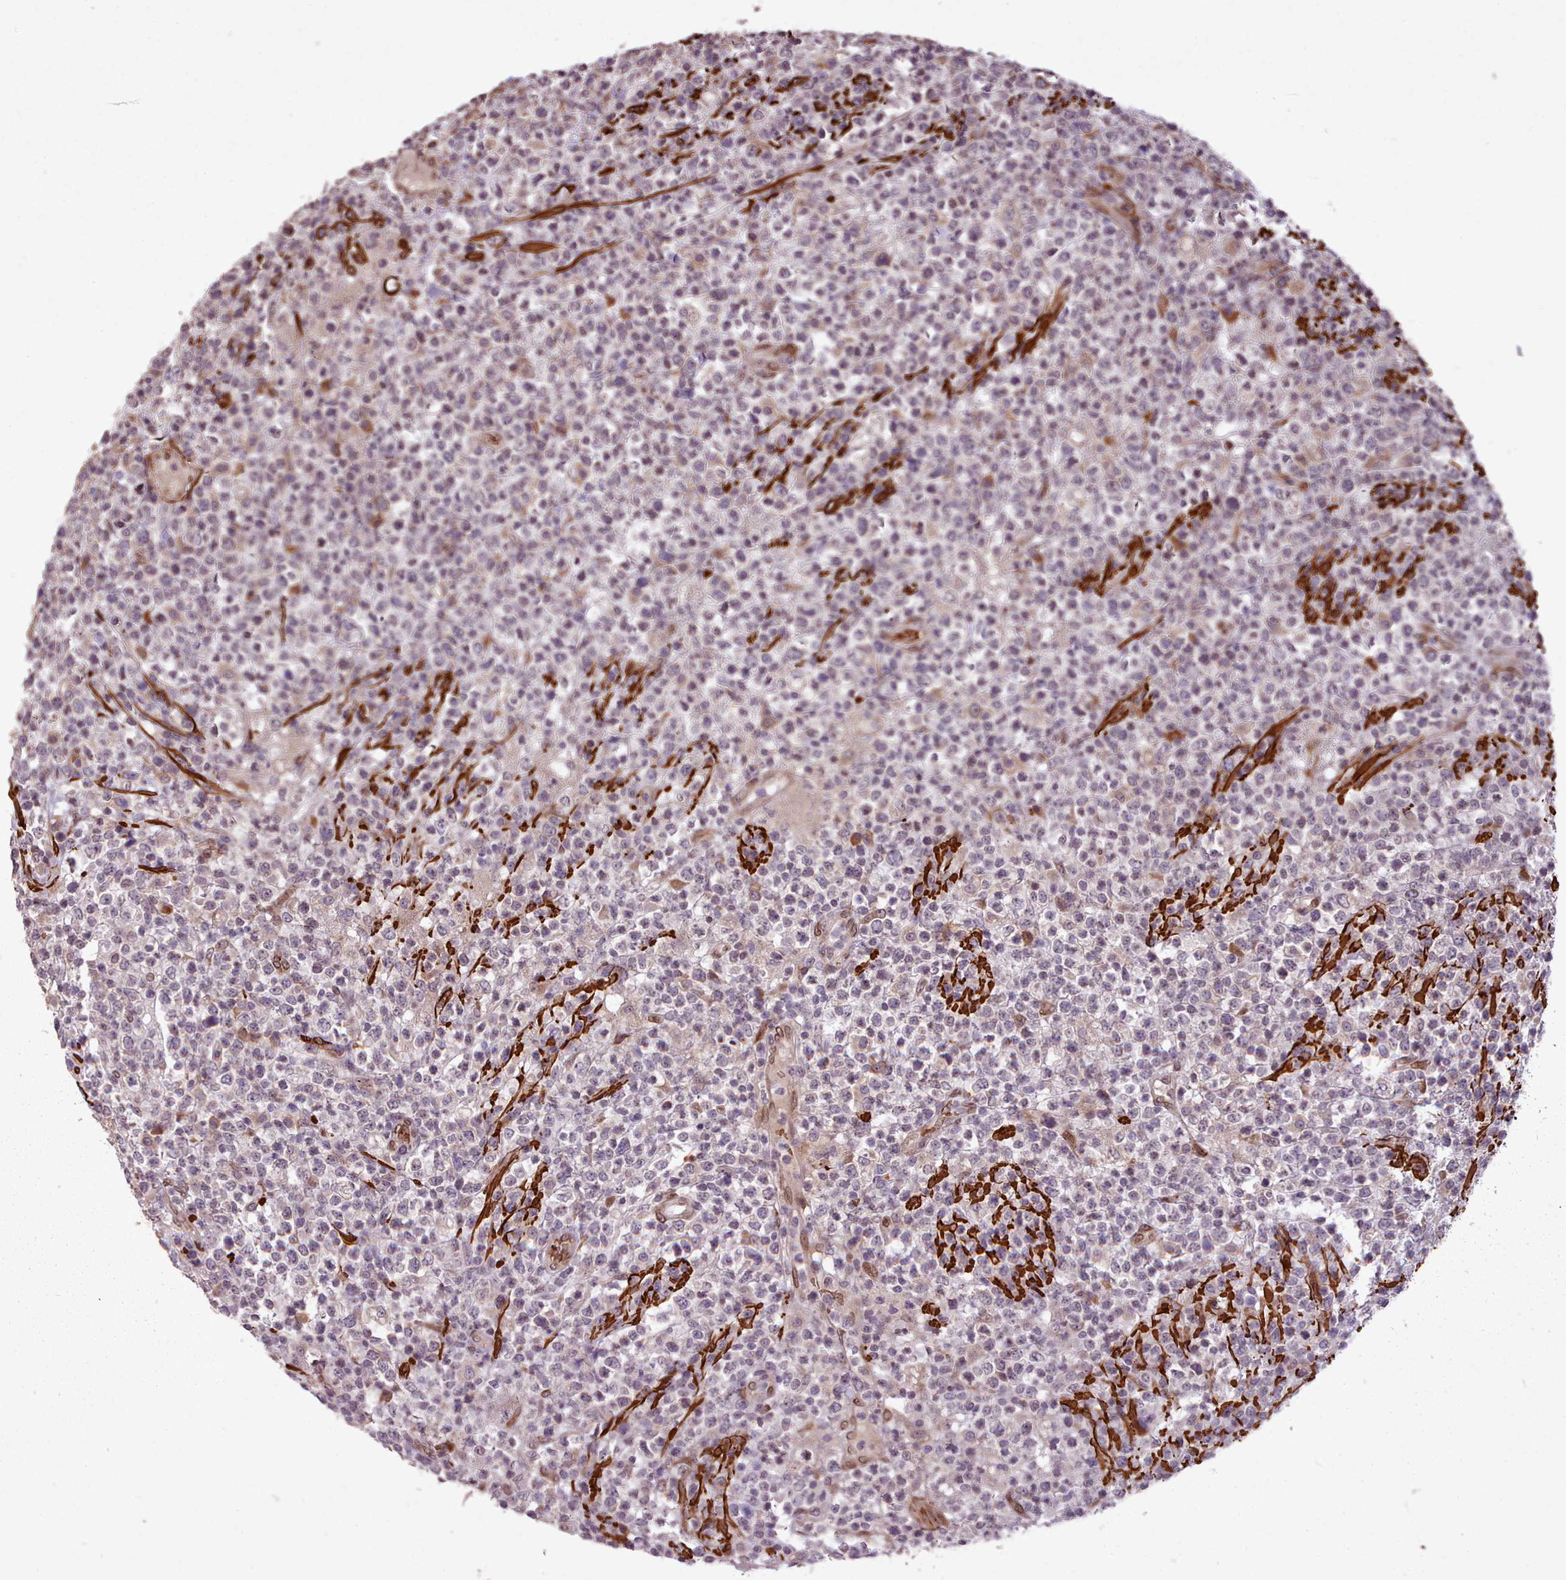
{"staining": {"intensity": "negative", "quantity": "none", "location": "none"}, "tissue": "lymphoma", "cell_type": "Tumor cells", "image_type": "cancer", "snomed": [{"axis": "morphology", "description": "Malignant lymphoma, non-Hodgkin's type, High grade"}, {"axis": "topography", "description": "Colon"}], "caption": "DAB (3,3'-diaminobenzidine) immunohistochemical staining of human lymphoma exhibits no significant staining in tumor cells. (DAB IHC with hematoxylin counter stain).", "gene": "CABP1", "patient": {"sex": "female", "age": 53}}